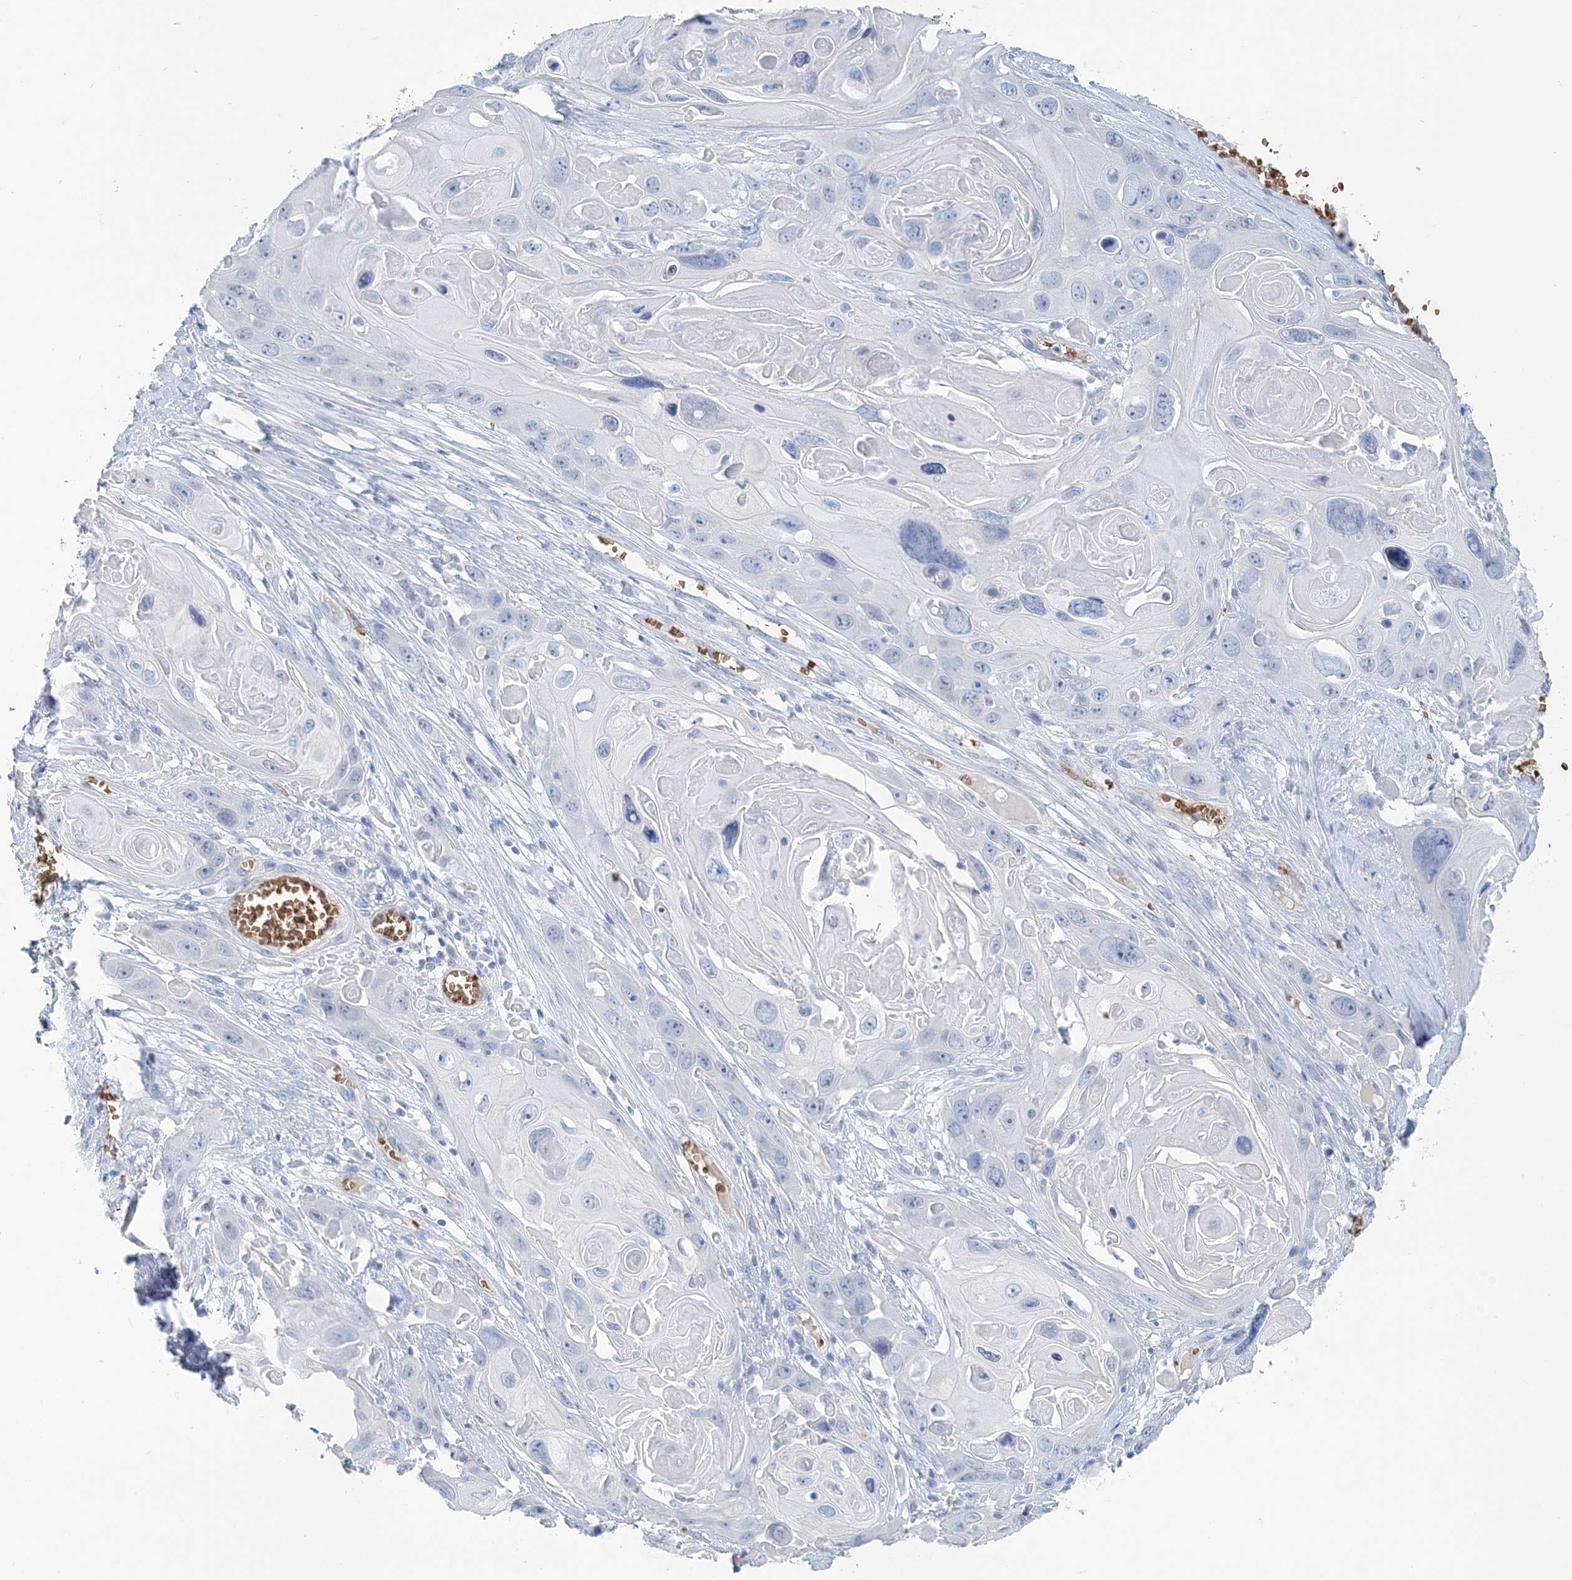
{"staining": {"intensity": "negative", "quantity": "none", "location": "none"}, "tissue": "skin cancer", "cell_type": "Tumor cells", "image_type": "cancer", "snomed": [{"axis": "morphology", "description": "Squamous cell carcinoma, NOS"}, {"axis": "topography", "description": "Skin"}], "caption": "High magnification brightfield microscopy of skin cancer (squamous cell carcinoma) stained with DAB (3,3'-diaminobenzidine) (brown) and counterstained with hematoxylin (blue): tumor cells show no significant expression.", "gene": "HBD", "patient": {"sex": "male", "age": 55}}